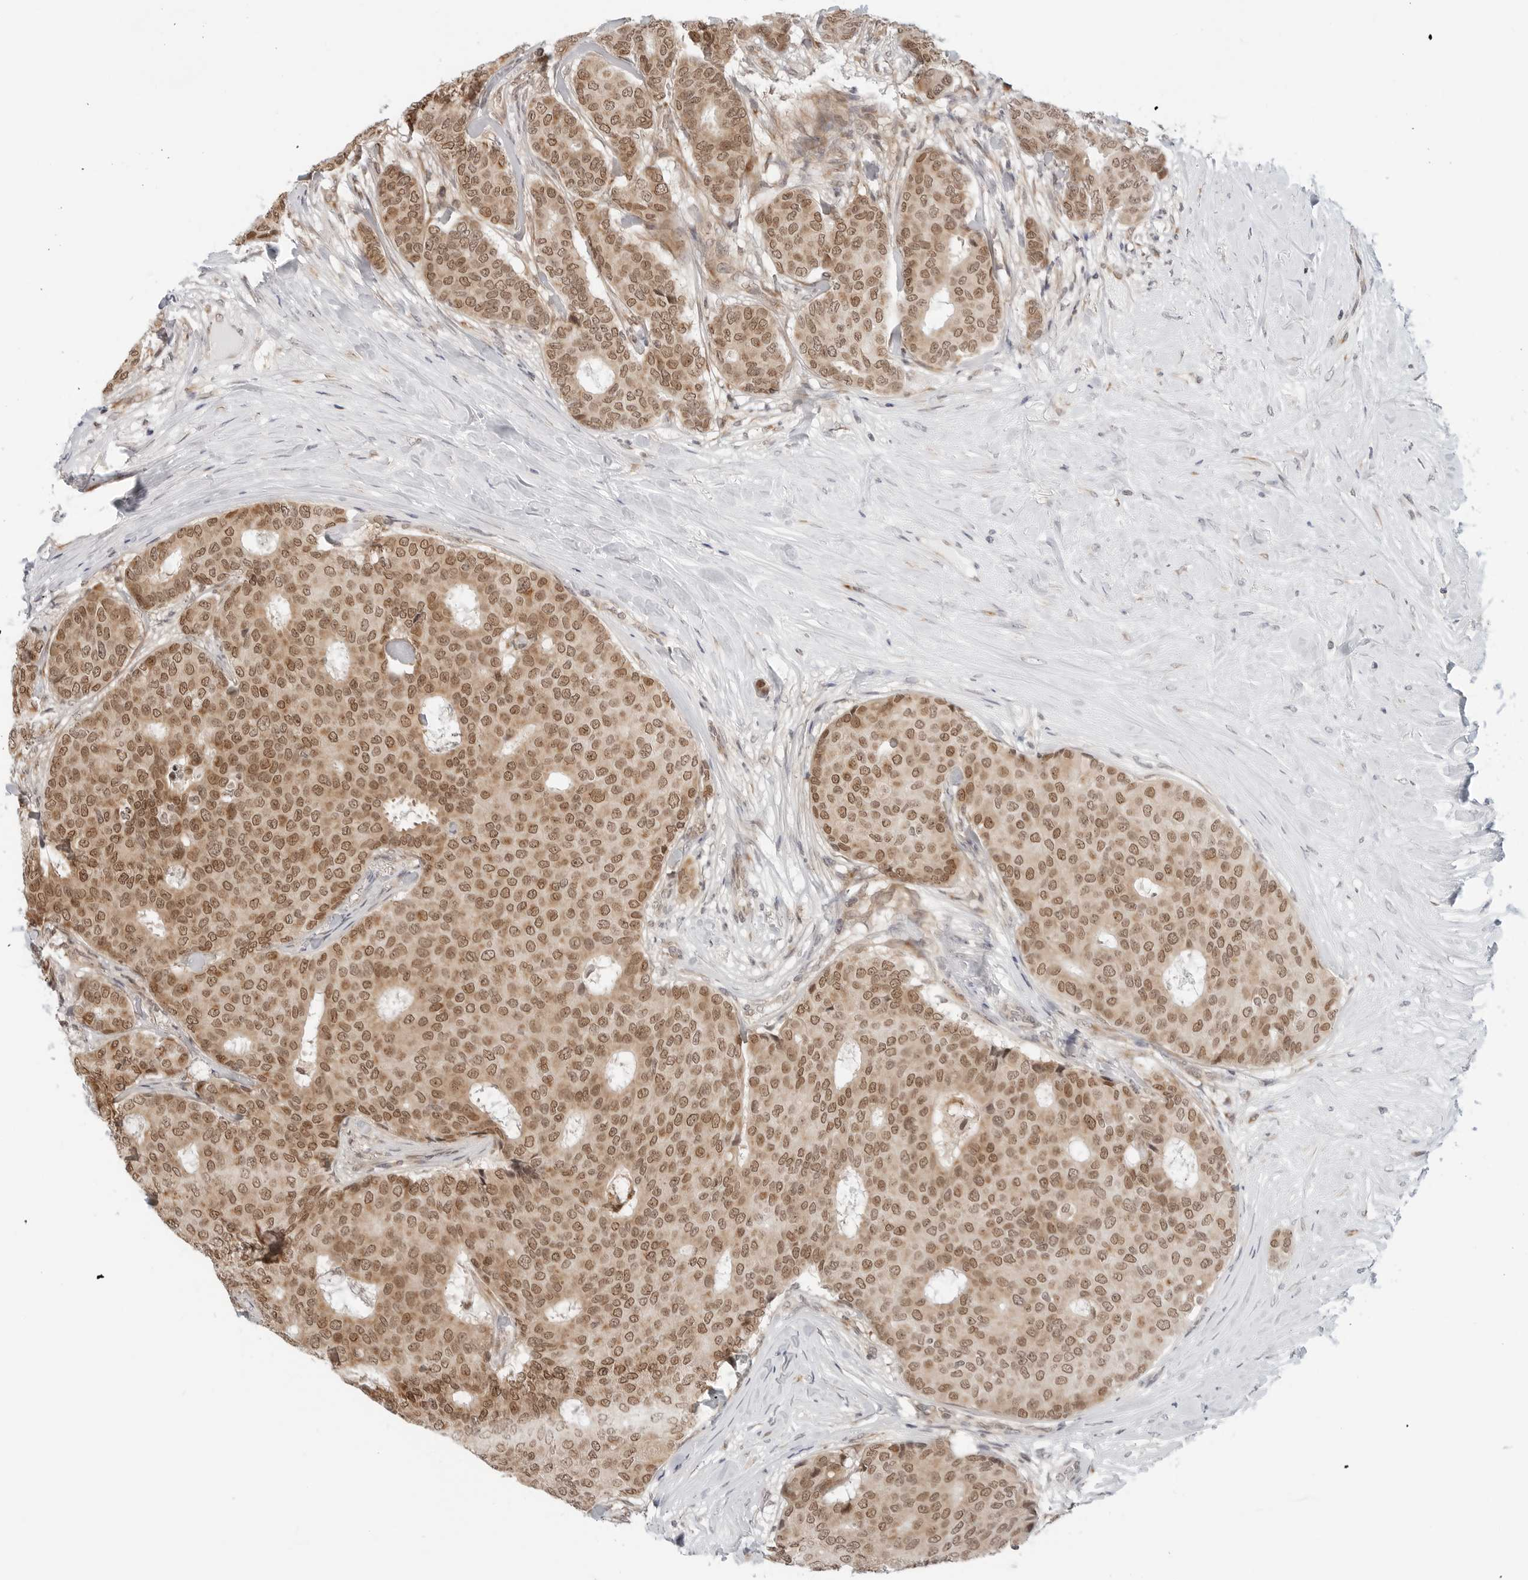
{"staining": {"intensity": "moderate", "quantity": ">75%", "location": "cytoplasmic/membranous,nuclear"}, "tissue": "breast cancer", "cell_type": "Tumor cells", "image_type": "cancer", "snomed": [{"axis": "morphology", "description": "Duct carcinoma"}, {"axis": "topography", "description": "Breast"}], "caption": "An image of breast cancer stained for a protein exhibits moderate cytoplasmic/membranous and nuclear brown staining in tumor cells. (Brightfield microscopy of DAB IHC at high magnification).", "gene": "POLR3GL", "patient": {"sex": "female", "age": 75}}